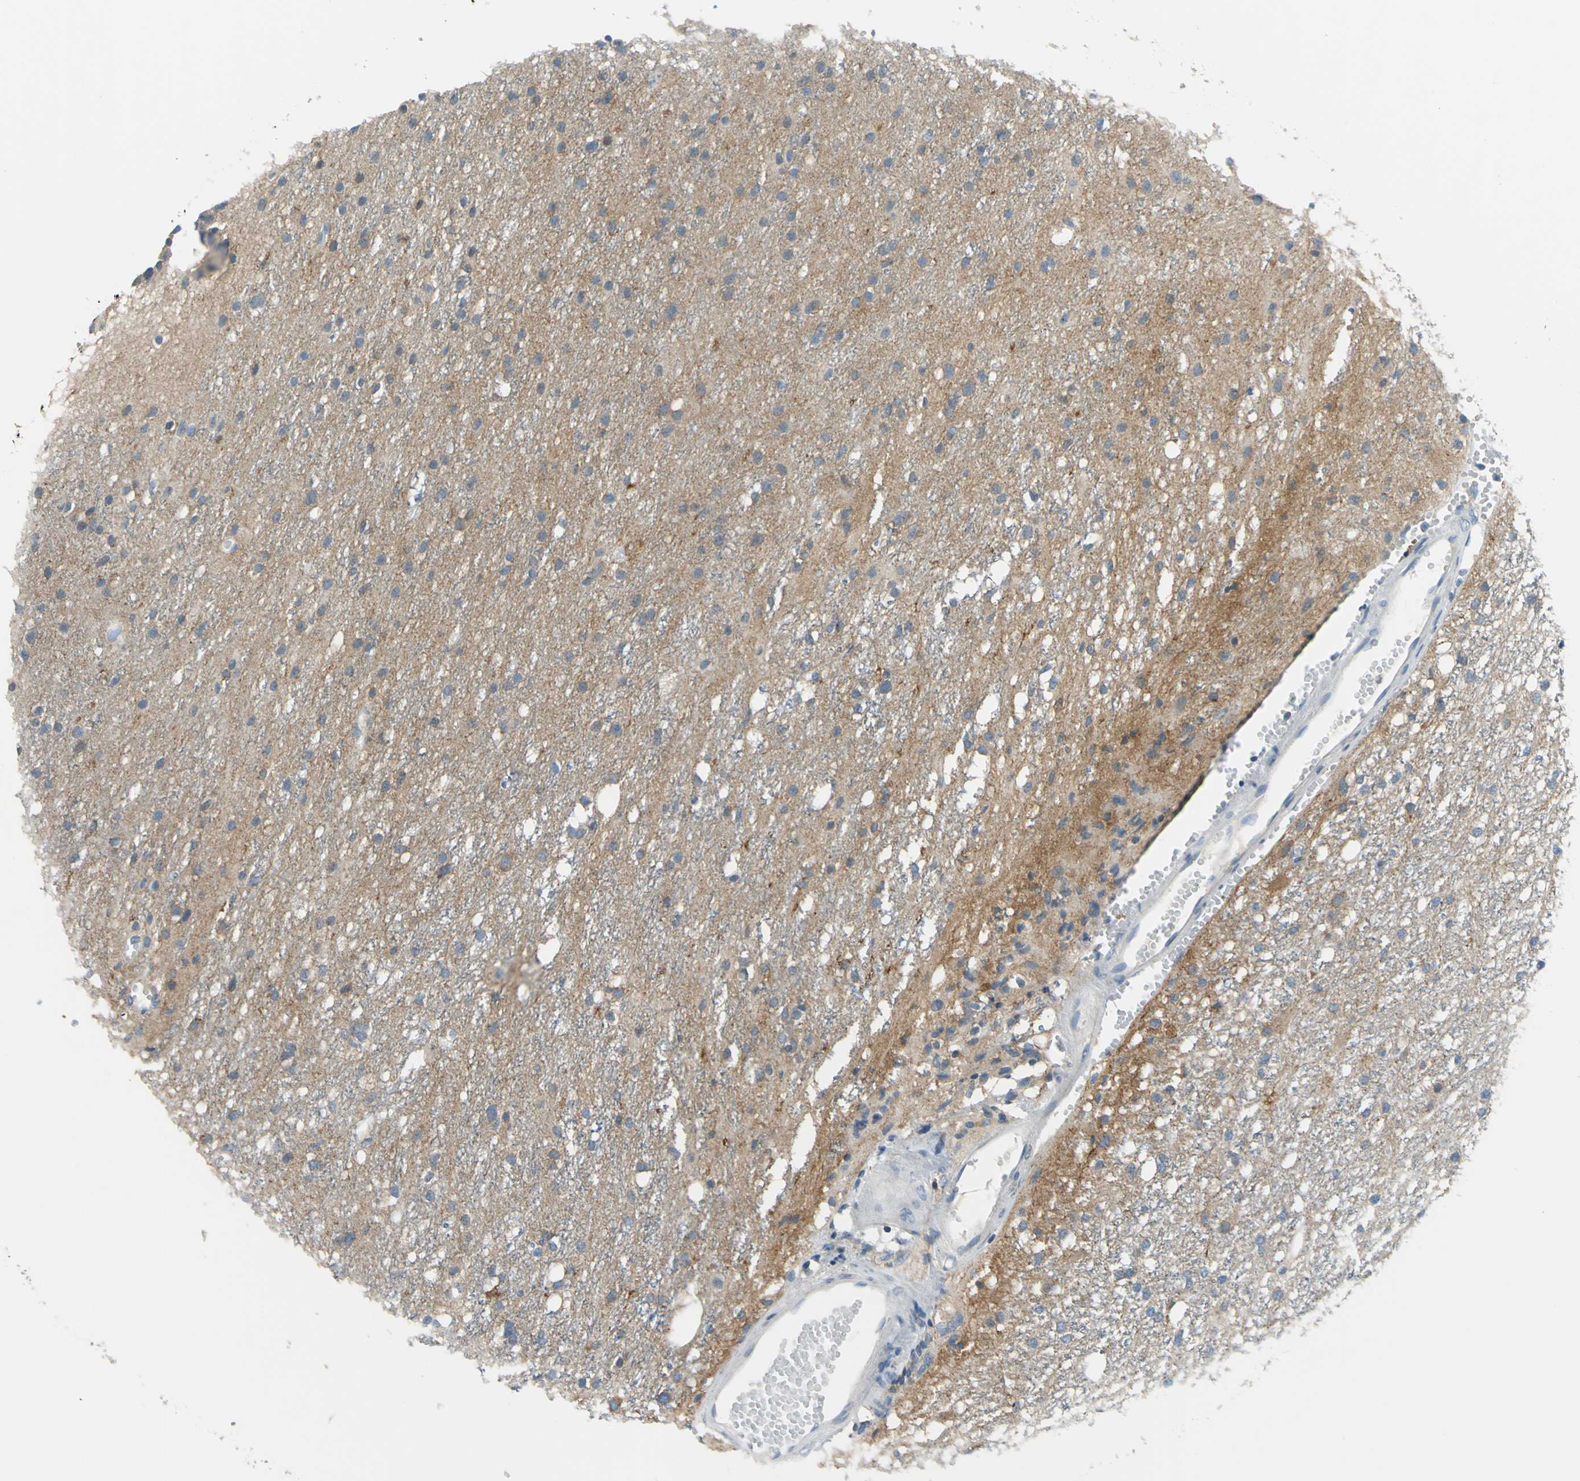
{"staining": {"intensity": "moderate", "quantity": "<25%", "location": "cytoplasmic/membranous"}, "tissue": "glioma", "cell_type": "Tumor cells", "image_type": "cancer", "snomed": [{"axis": "morphology", "description": "Glioma, malignant, High grade"}, {"axis": "topography", "description": "Brain"}], "caption": "High-grade glioma (malignant) was stained to show a protein in brown. There is low levels of moderate cytoplasmic/membranous expression in approximately <25% of tumor cells.", "gene": "PRKCA", "patient": {"sex": "female", "age": 59}}